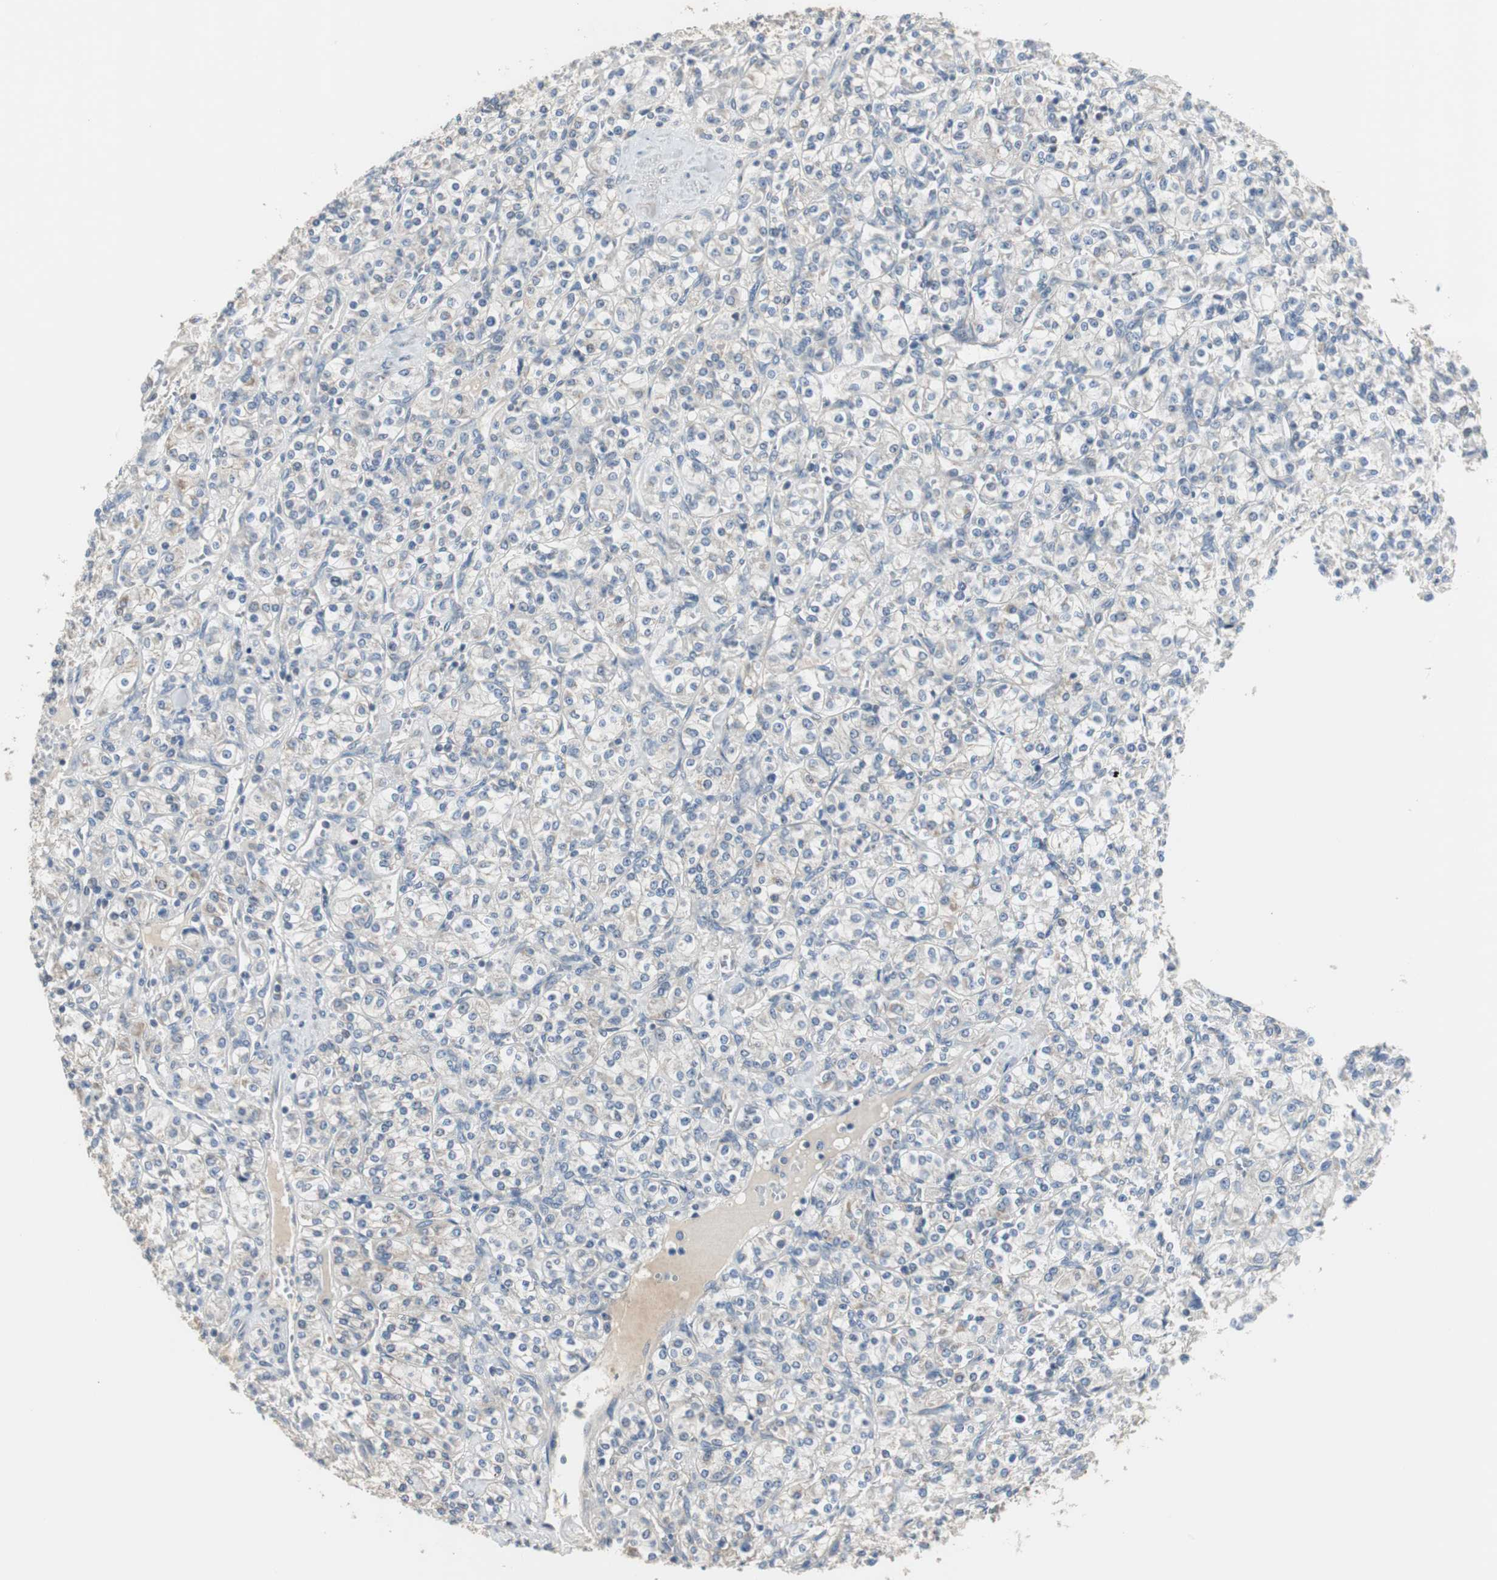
{"staining": {"intensity": "negative", "quantity": "none", "location": "none"}, "tissue": "renal cancer", "cell_type": "Tumor cells", "image_type": "cancer", "snomed": [{"axis": "morphology", "description": "Adenocarcinoma, NOS"}, {"axis": "topography", "description": "Kidney"}], "caption": "A histopathology image of renal adenocarcinoma stained for a protein shows no brown staining in tumor cells.", "gene": "MYT1", "patient": {"sex": "male", "age": 77}}